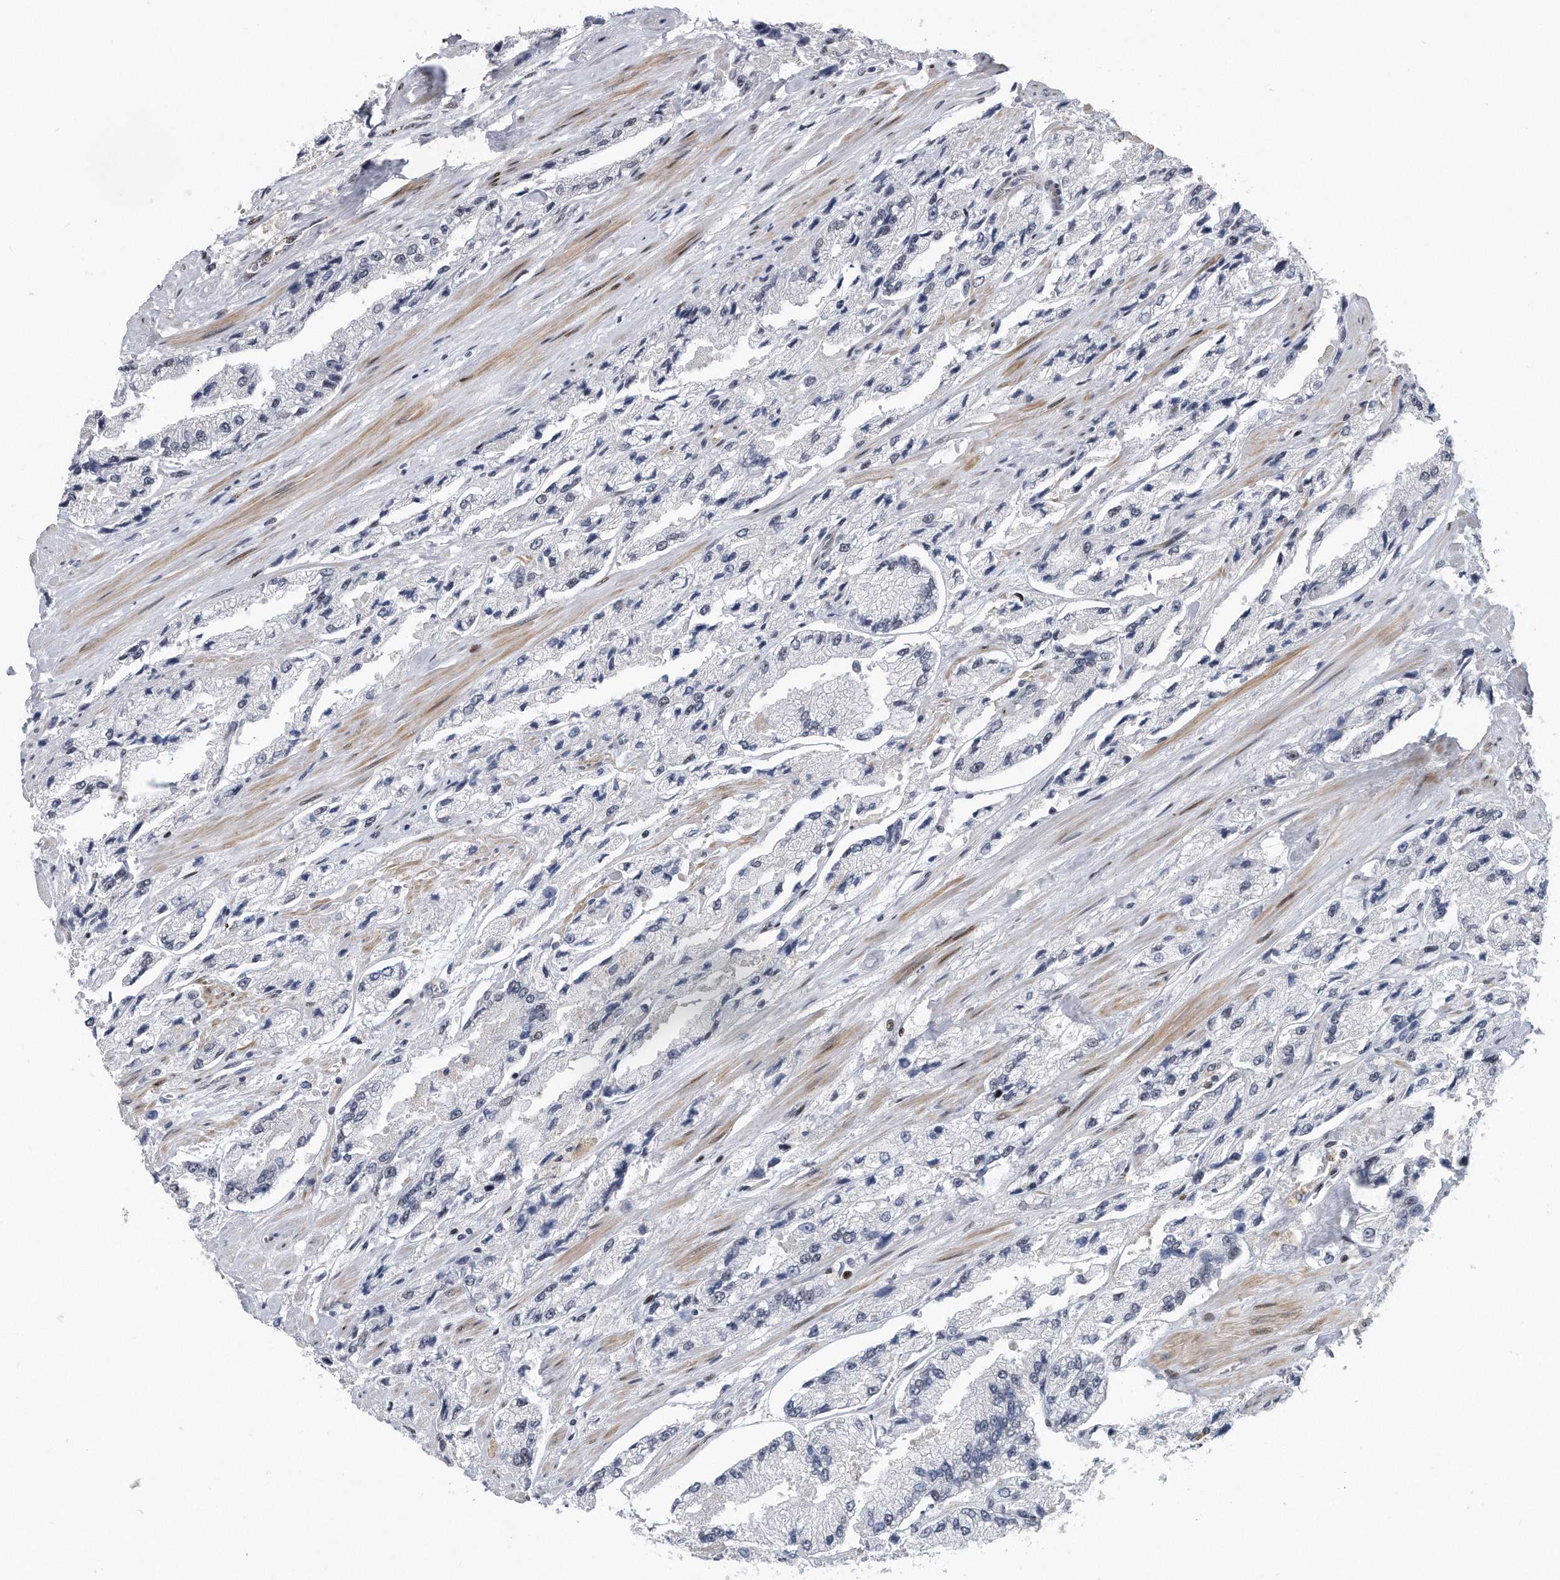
{"staining": {"intensity": "negative", "quantity": "none", "location": "none"}, "tissue": "prostate cancer", "cell_type": "Tumor cells", "image_type": "cancer", "snomed": [{"axis": "morphology", "description": "Adenocarcinoma, High grade"}, {"axis": "topography", "description": "Prostate"}], "caption": "Tumor cells are negative for protein expression in human prostate high-grade adenocarcinoma.", "gene": "PGBD2", "patient": {"sex": "male", "age": 58}}